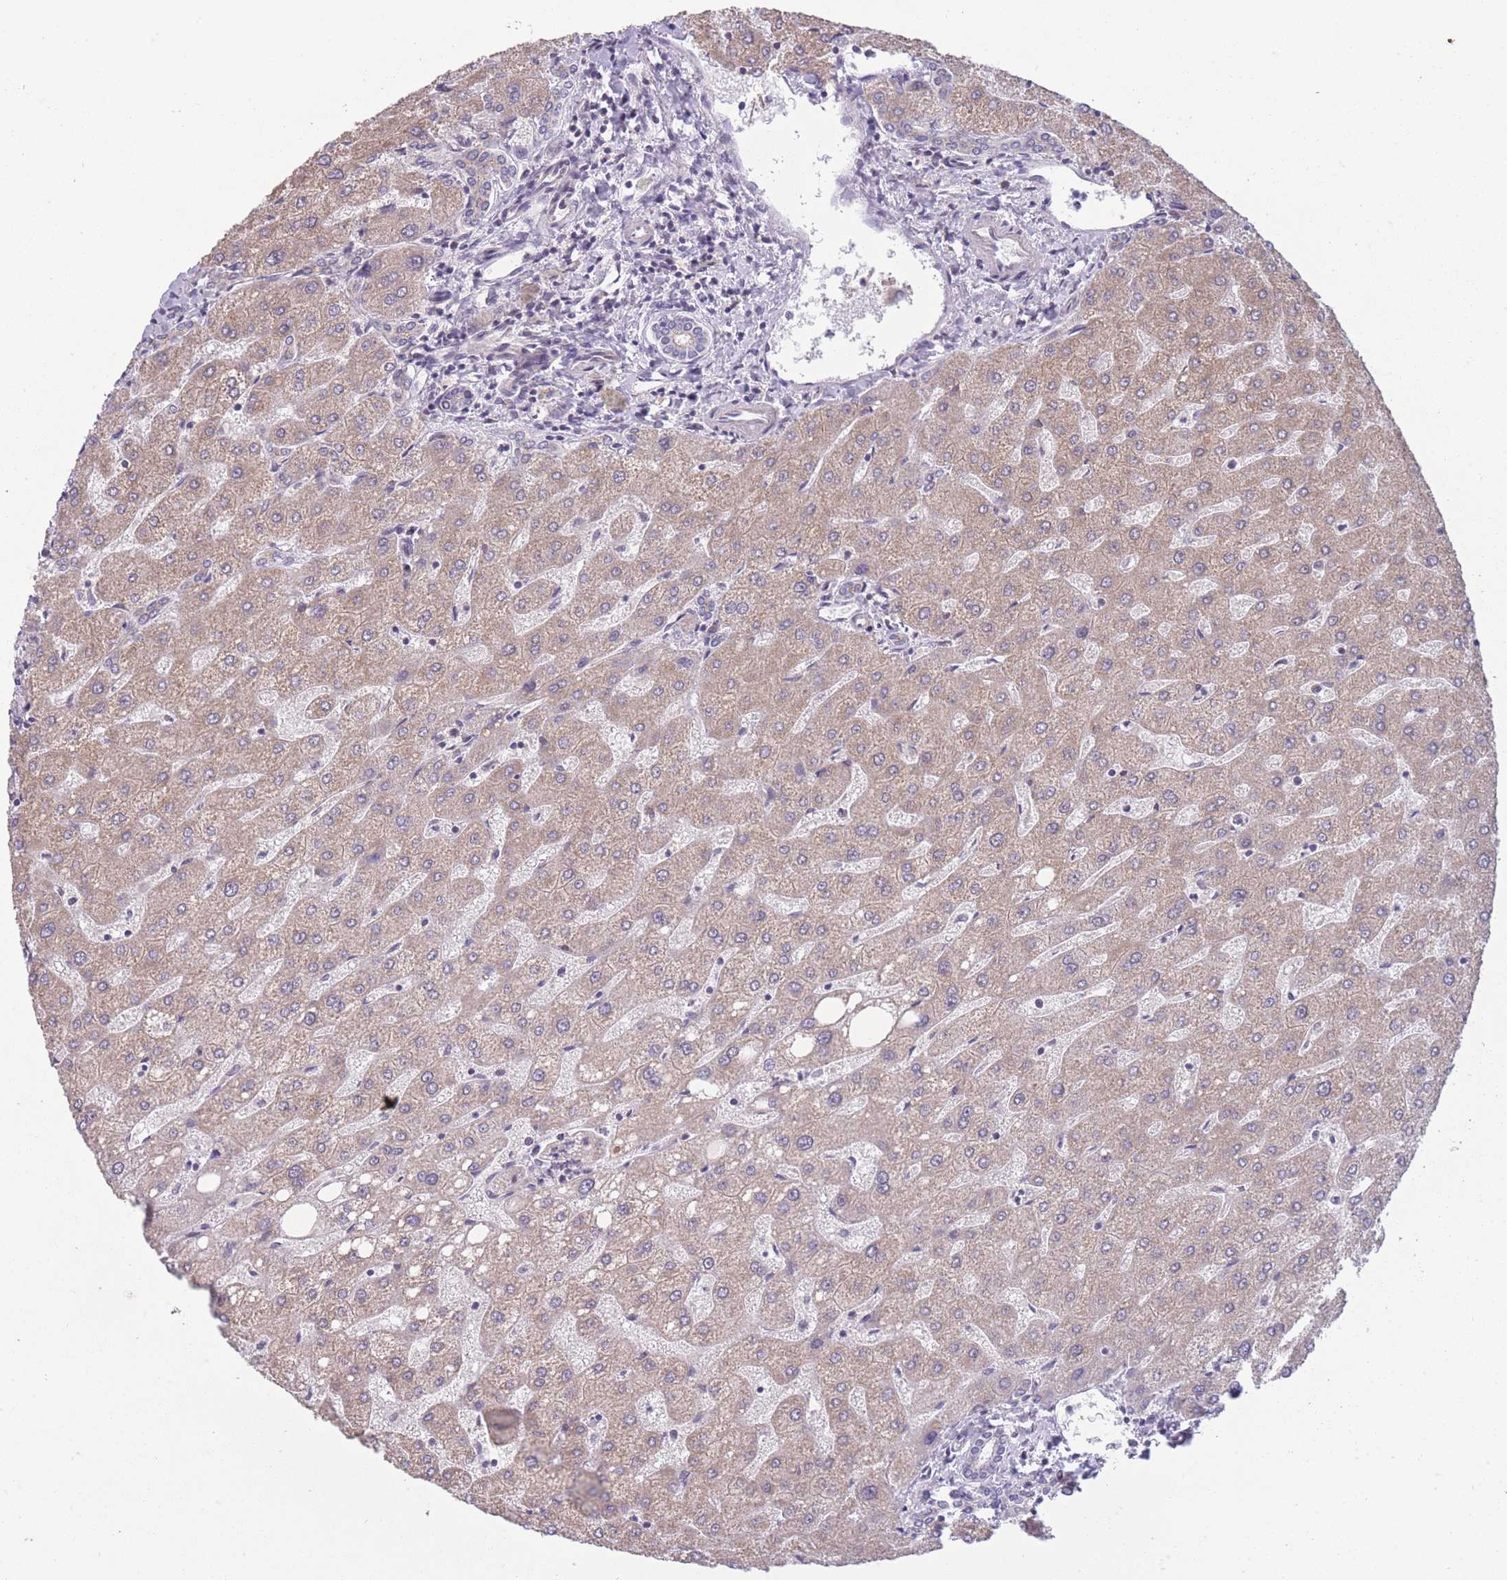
{"staining": {"intensity": "negative", "quantity": "none", "location": "none"}, "tissue": "liver", "cell_type": "Cholangiocytes", "image_type": "normal", "snomed": [{"axis": "morphology", "description": "Normal tissue, NOS"}, {"axis": "topography", "description": "Liver"}], "caption": "Cholangiocytes show no significant expression in unremarkable liver. (DAB IHC, high magnification).", "gene": "MRPS18C", "patient": {"sex": "male", "age": 67}}